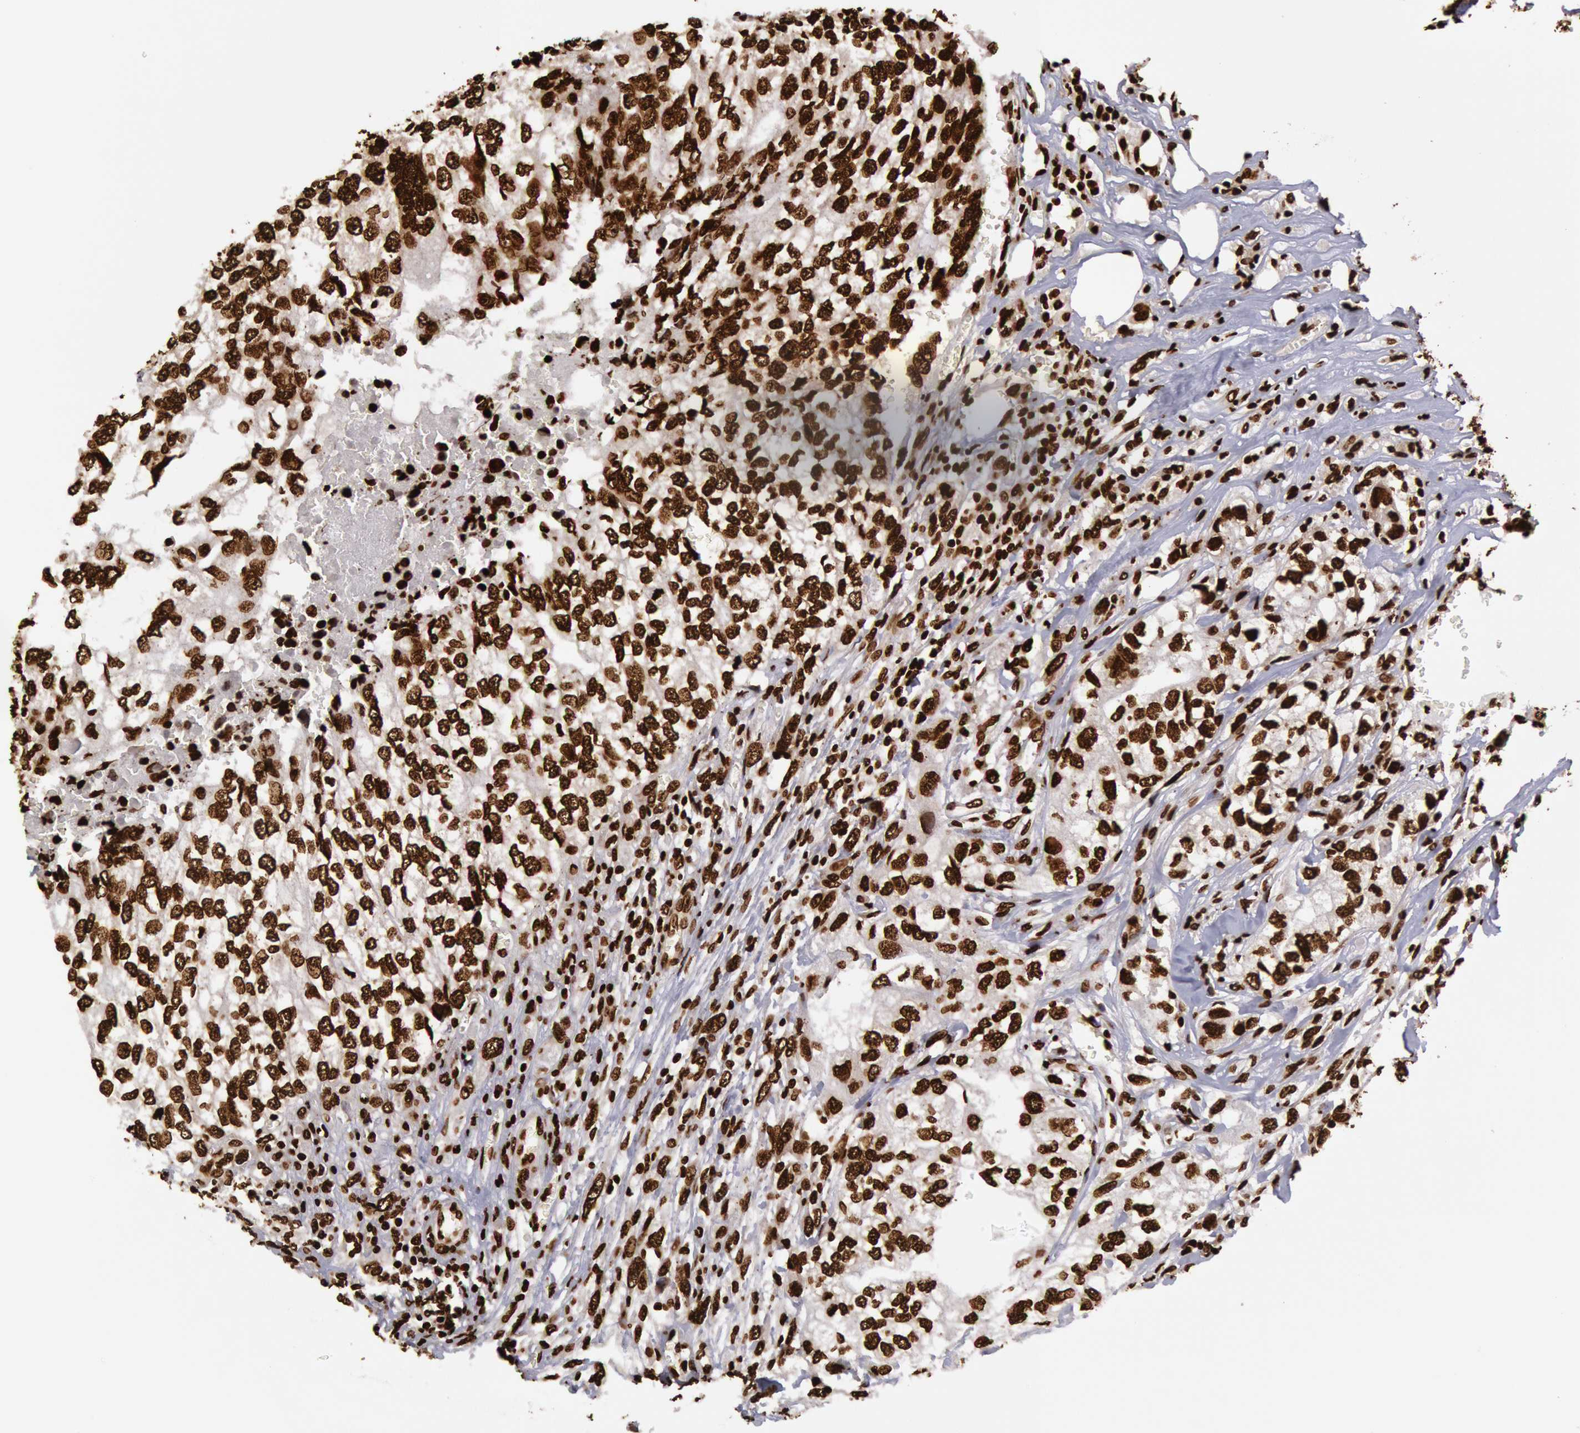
{"staining": {"intensity": "strong", "quantity": ">75%", "location": "nuclear"}, "tissue": "breast cancer", "cell_type": "Tumor cells", "image_type": "cancer", "snomed": [{"axis": "morphology", "description": "Neoplasm, malignant, NOS"}, {"axis": "topography", "description": "Breast"}], "caption": "Protein expression analysis of human breast neoplasm (malignant) reveals strong nuclear staining in approximately >75% of tumor cells.", "gene": "H3-4", "patient": {"sex": "female", "age": 50}}